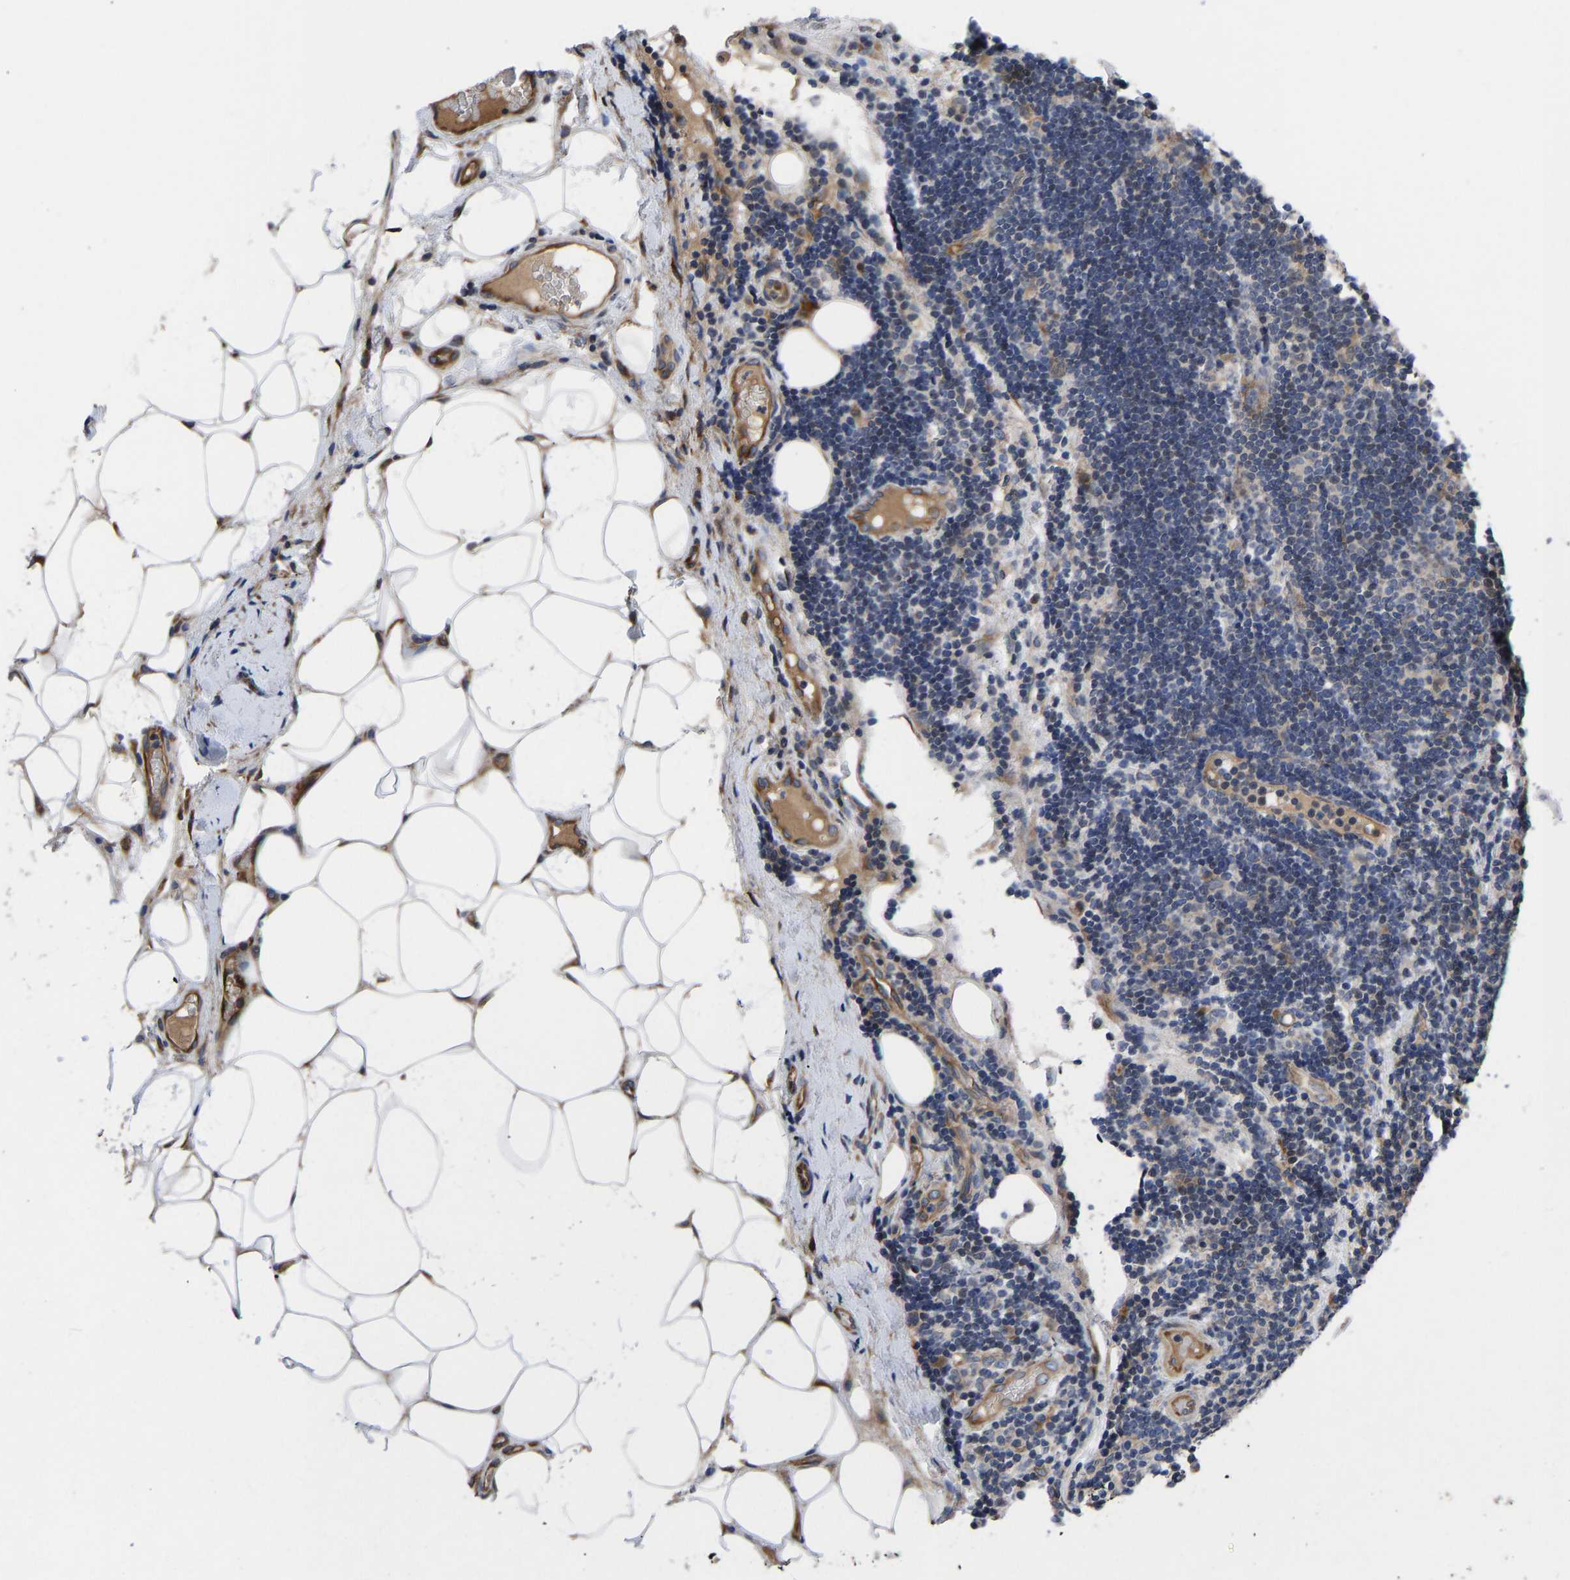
{"staining": {"intensity": "weak", "quantity": "<25%", "location": "cytoplasmic/membranous"}, "tissue": "lymphoma", "cell_type": "Tumor cells", "image_type": "cancer", "snomed": [{"axis": "morphology", "description": "Malignant lymphoma, non-Hodgkin's type, Low grade"}, {"axis": "topography", "description": "Lymph node"}], "caption": "There is no significant positivity in tumor cells of lymphoma.", "gene": "FRRS1", "patient": {"sex": "male", "age": 83}}